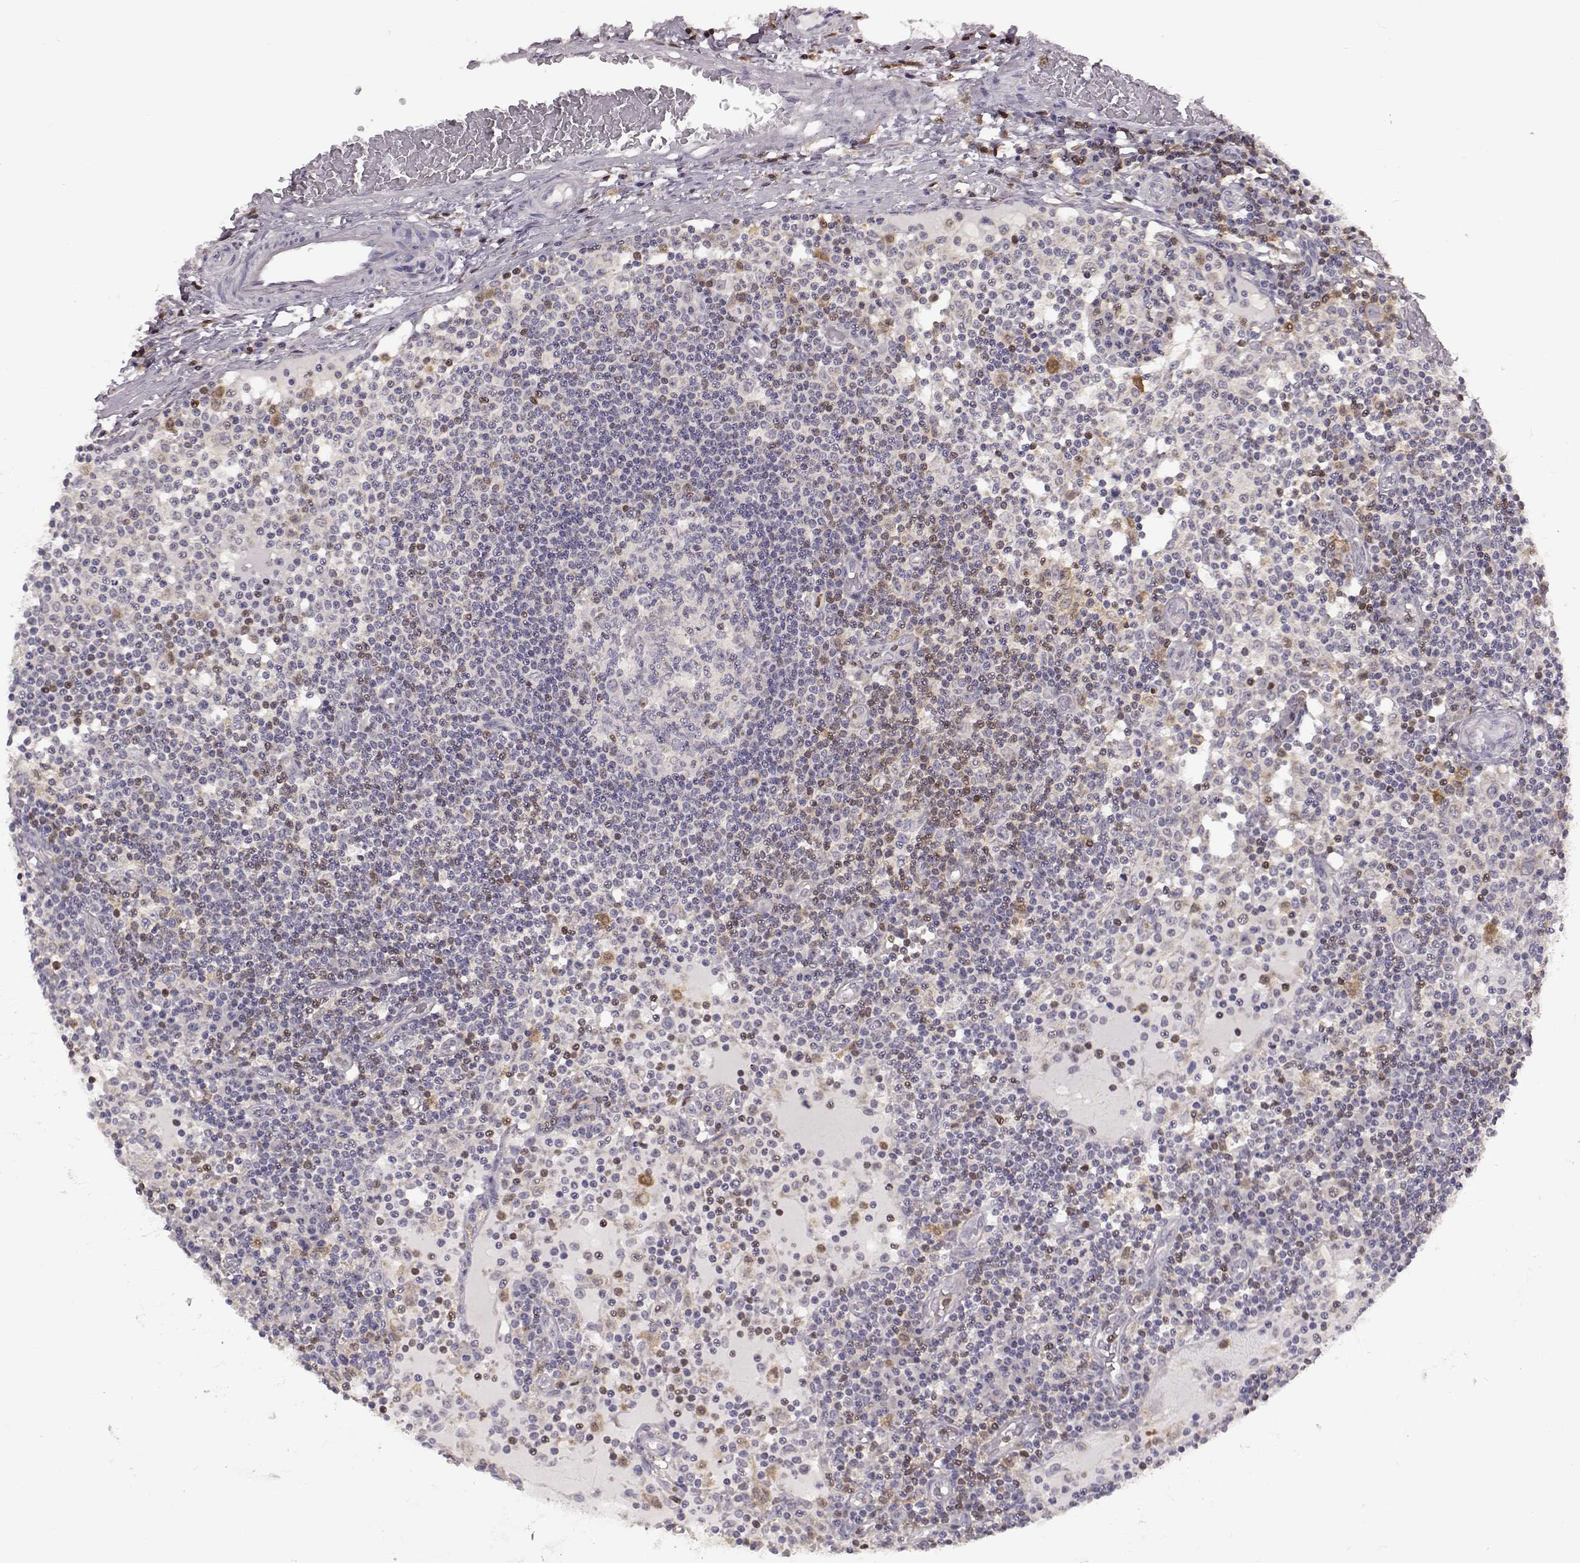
{"staining": {"intensity": "strong", "quantity": "<25%", "location": "cytoplasmic/membranous"}, "tissue": "lymph node", "cell_type": "Germinal center cells", "image_type": "normal", "snomed": [{"axis": "morphology", "description": "Normal tissue, NOS"}, {"axis": "topography", "description": "Lymph node"}], "caption": "Protein expression analysis of benign human lymph node reveals strong cytoplasmic/membranous staining in approximately <25% of germinal center cells. Nuclei are stained in blue.", "gene": "DOK2", "patient": {"sex": "female", "age": 72}}